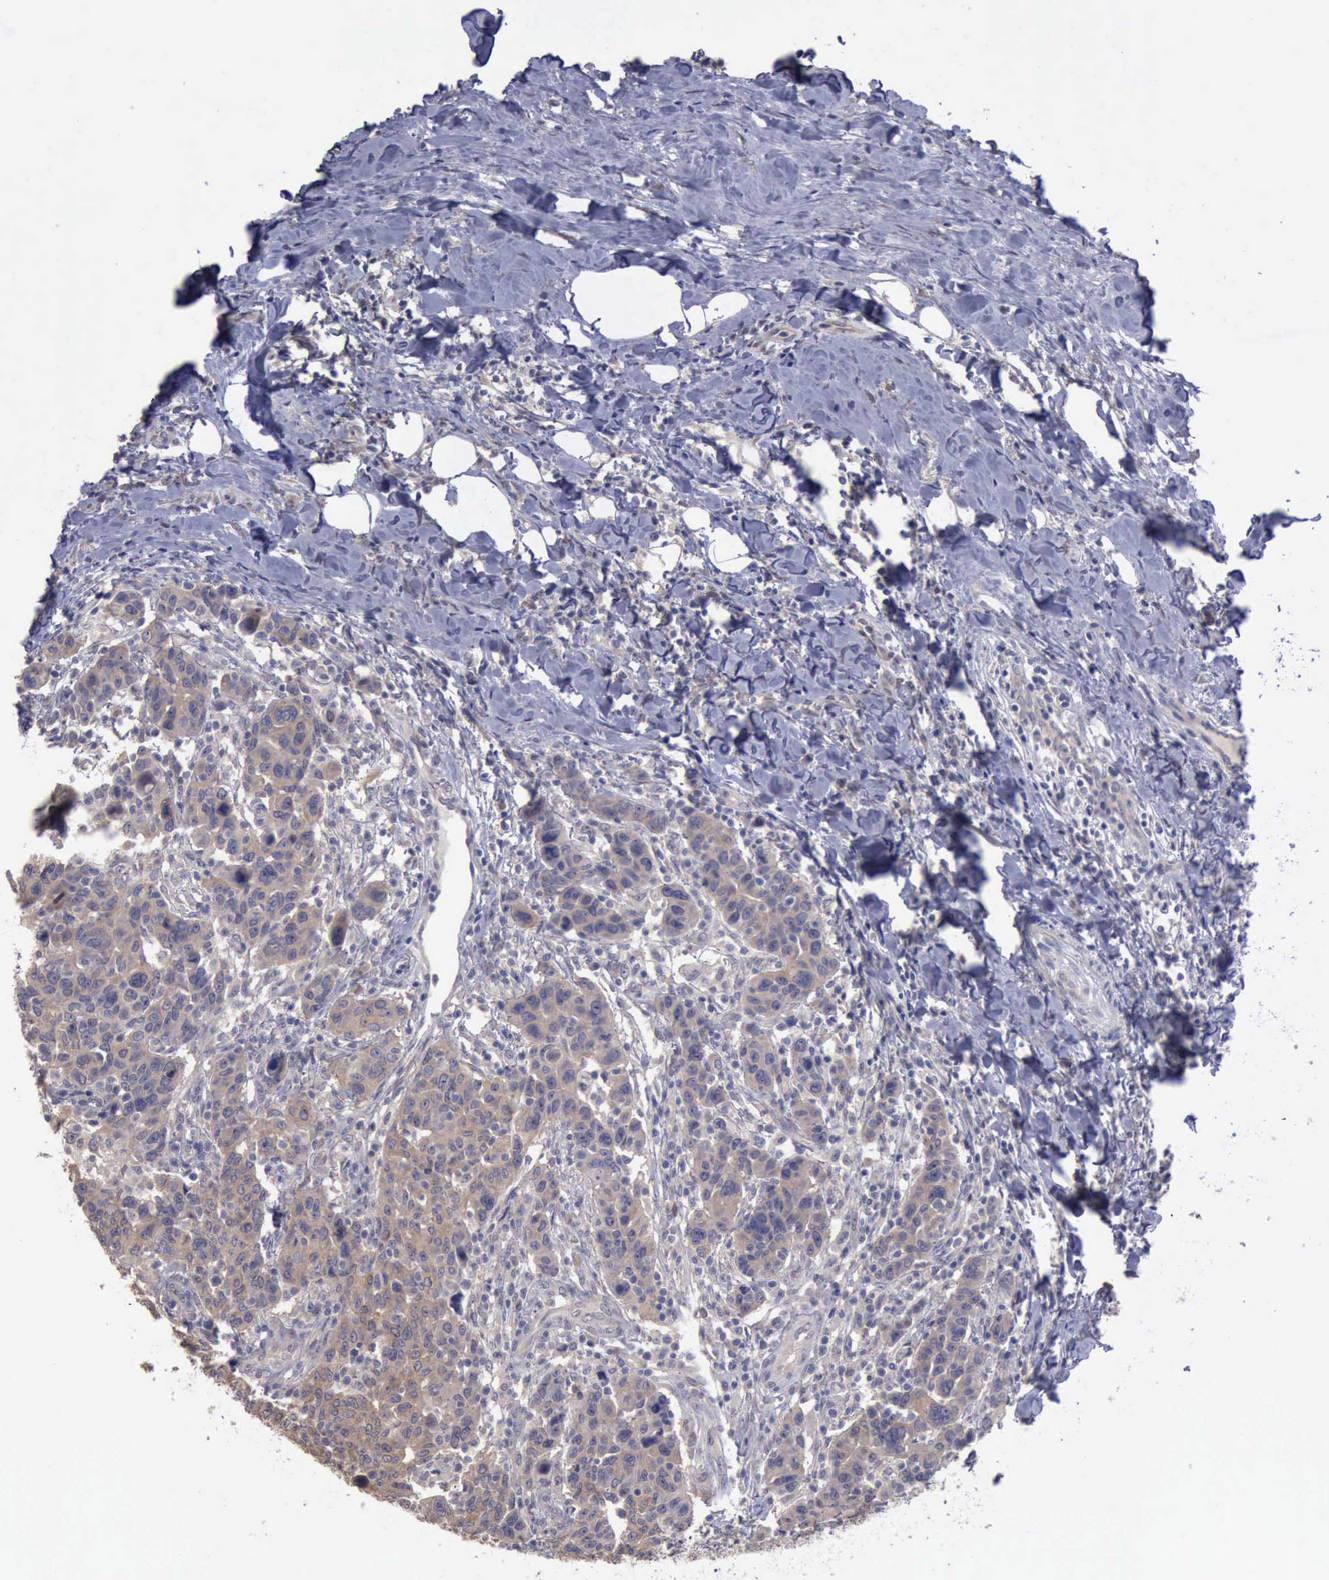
{"staining": {"intensity": "weak", "quantity": ">75%", "location": "cytoplasmic/membranous"}, "tissue": "breast cancer", "cell_type": "Tumor cells", "image_type": "cancer", "snomed": [{"axis": "morphology", "description": "Duct carcinoma"}, {"axis": "topography", "description": "Breast"}], "caption": "The photomicrograph reveals a brown stain indicating the presence of a protein in the cytoplasmic/membranous of tumor cells in breast cancer (infiltrating ductal carcinoma).", "gene": "PHKA1", "patient": {"sex": "female", "age": 37}}